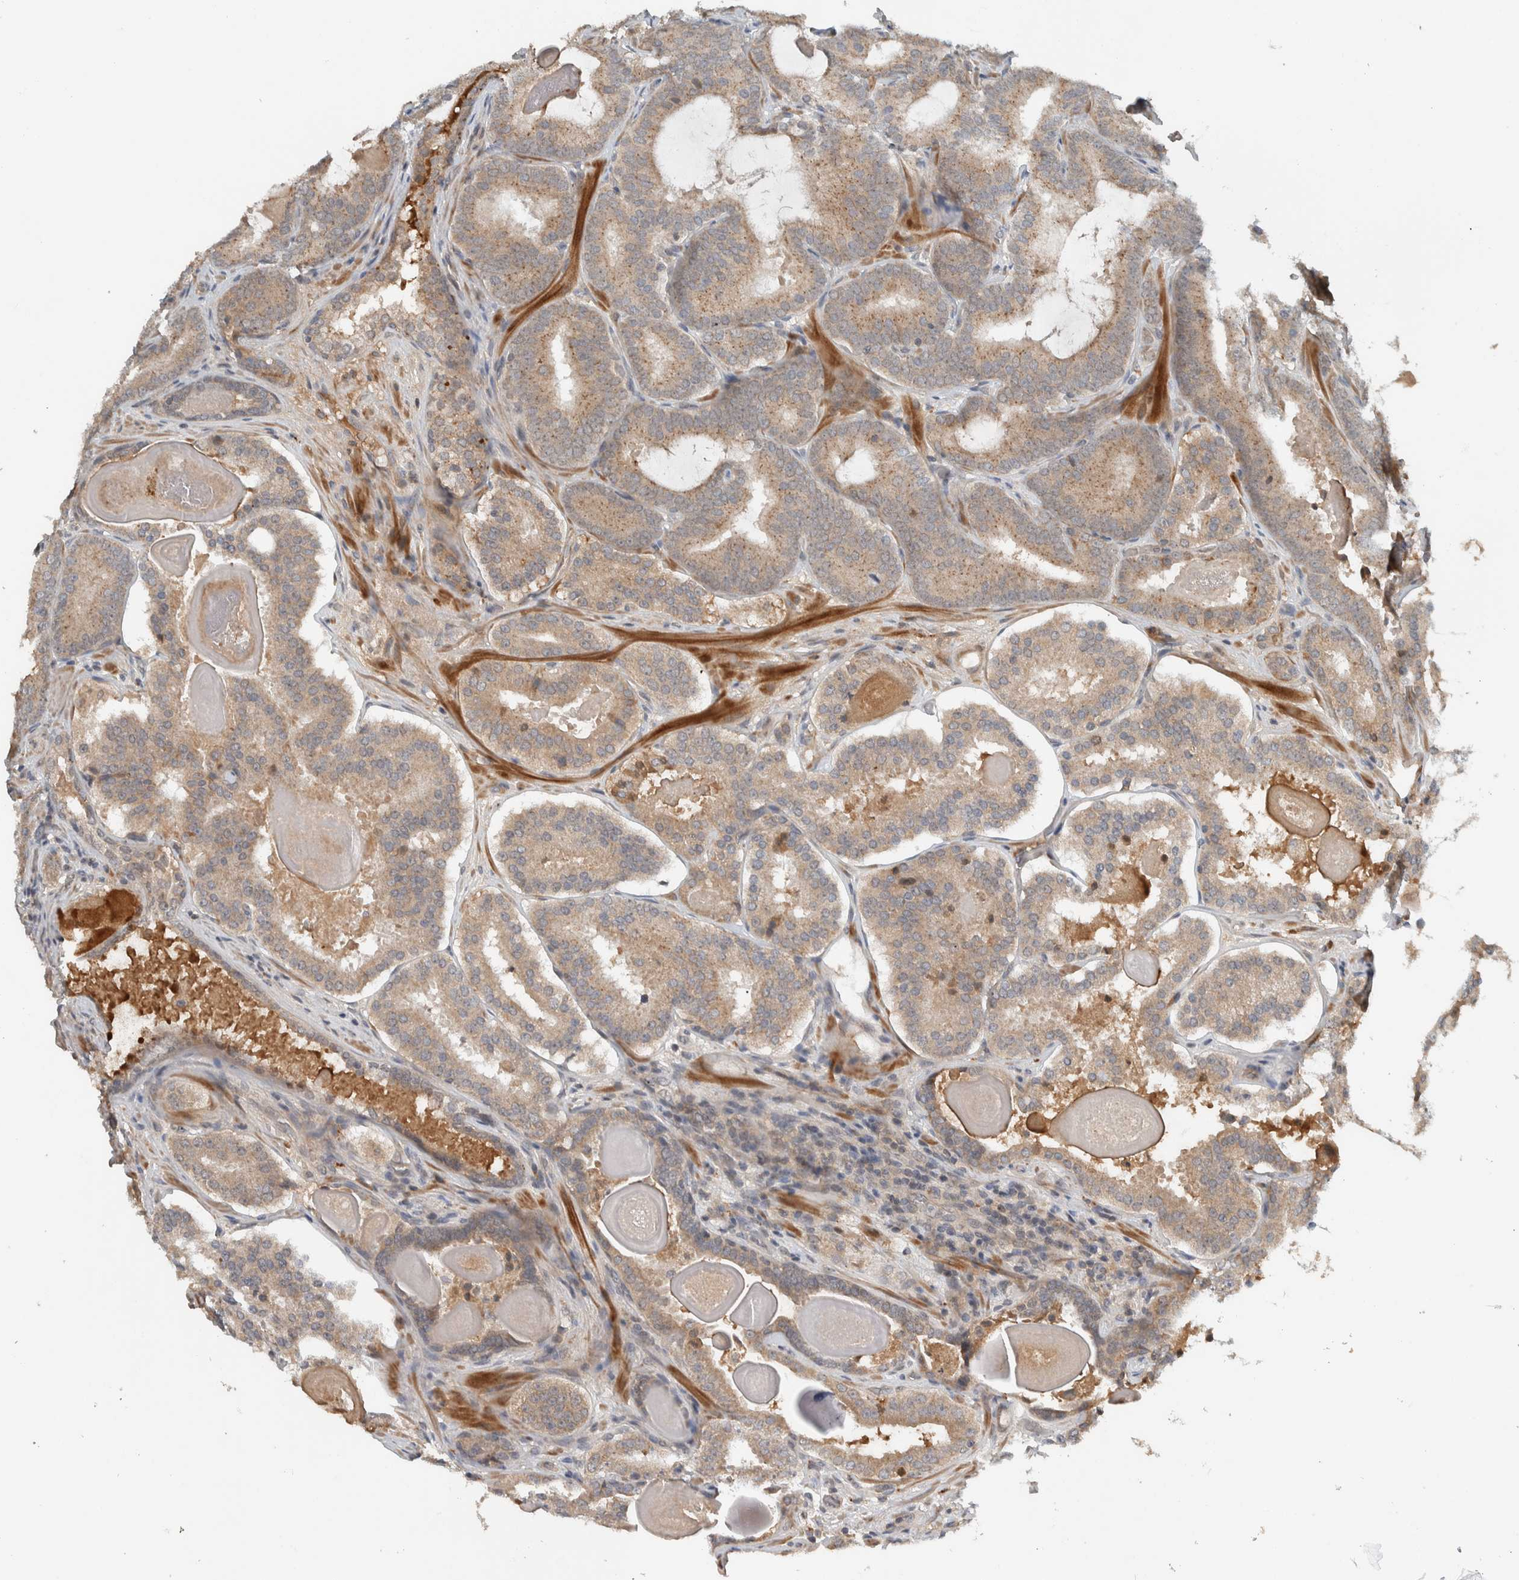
{"staining": {"intensity": "weak", "quantity": ">75%", "location": "cytoplasmic/membranous"}, "tissue": "prostate cancer", "cell_type": "Tumor cells", "image_type": "cancer", "snomed": [{"axis": "morphology", "description": "Adenocarcinoma, High grade"}, {"axis": "topography", "description": "Prostate"}], "caption": "IHC staining of prostate high-grade adenocarcinoma, which demonstrates low levels of weak cytoplasmic/membranous staining in approximately >75% of tumor cells indicating weak cytoplasmic/membranous protein positivity. The staining was performed using DAB (3,3'-diaminobenzidine) (brown) for protein detection and nuclei were counterstained in hematoxylin (blue).", "gene": "ARMC7", "patient": {"sex": "male", "age": 60}}